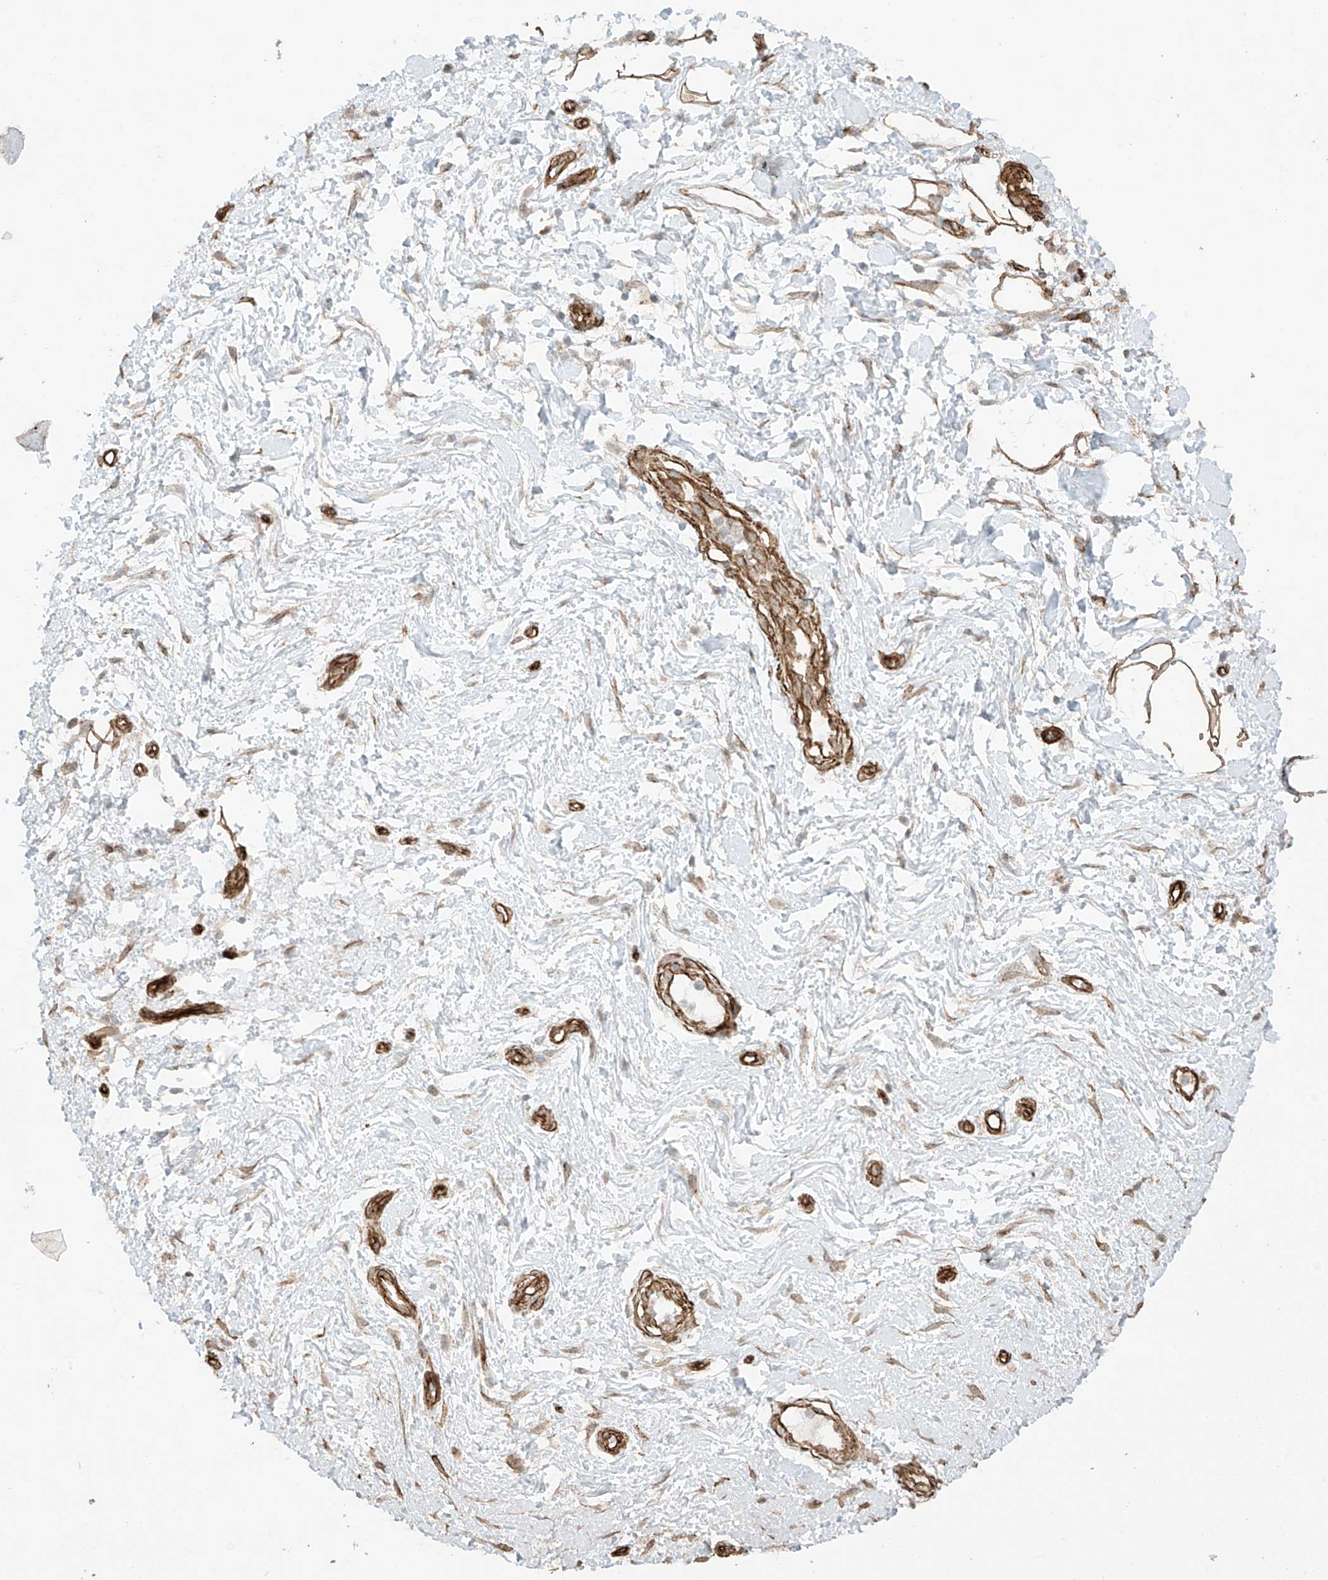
{"staining": {"intensity": "moderate", "quantity": ">75%", "location": "cytoplasmic/membranous"}, "tissue": "adipose tissue", "cell_type": "Adipocytes", "image_type": "normal", "snomed": [{"axis": "morphology", "description": "Normal tissue, NOS"}, {"axis": "morphology", "description": "Adenocarcinoma, NOS"}, {"axis": "topography", "description": "Pancreas"}, {"axis": "topography", "description": "Peripheral nerve tissue"}], "caption": "Immunohistochemistry histopathology image of normal adipose tissue stained for a protein (brown), which demonstrates medium levels of moderate cytoplasmic/membranous positivity in about >75% of adipocytes.", "gene": "TTLL5", "patient": {"sex": "male", "age": 59}}